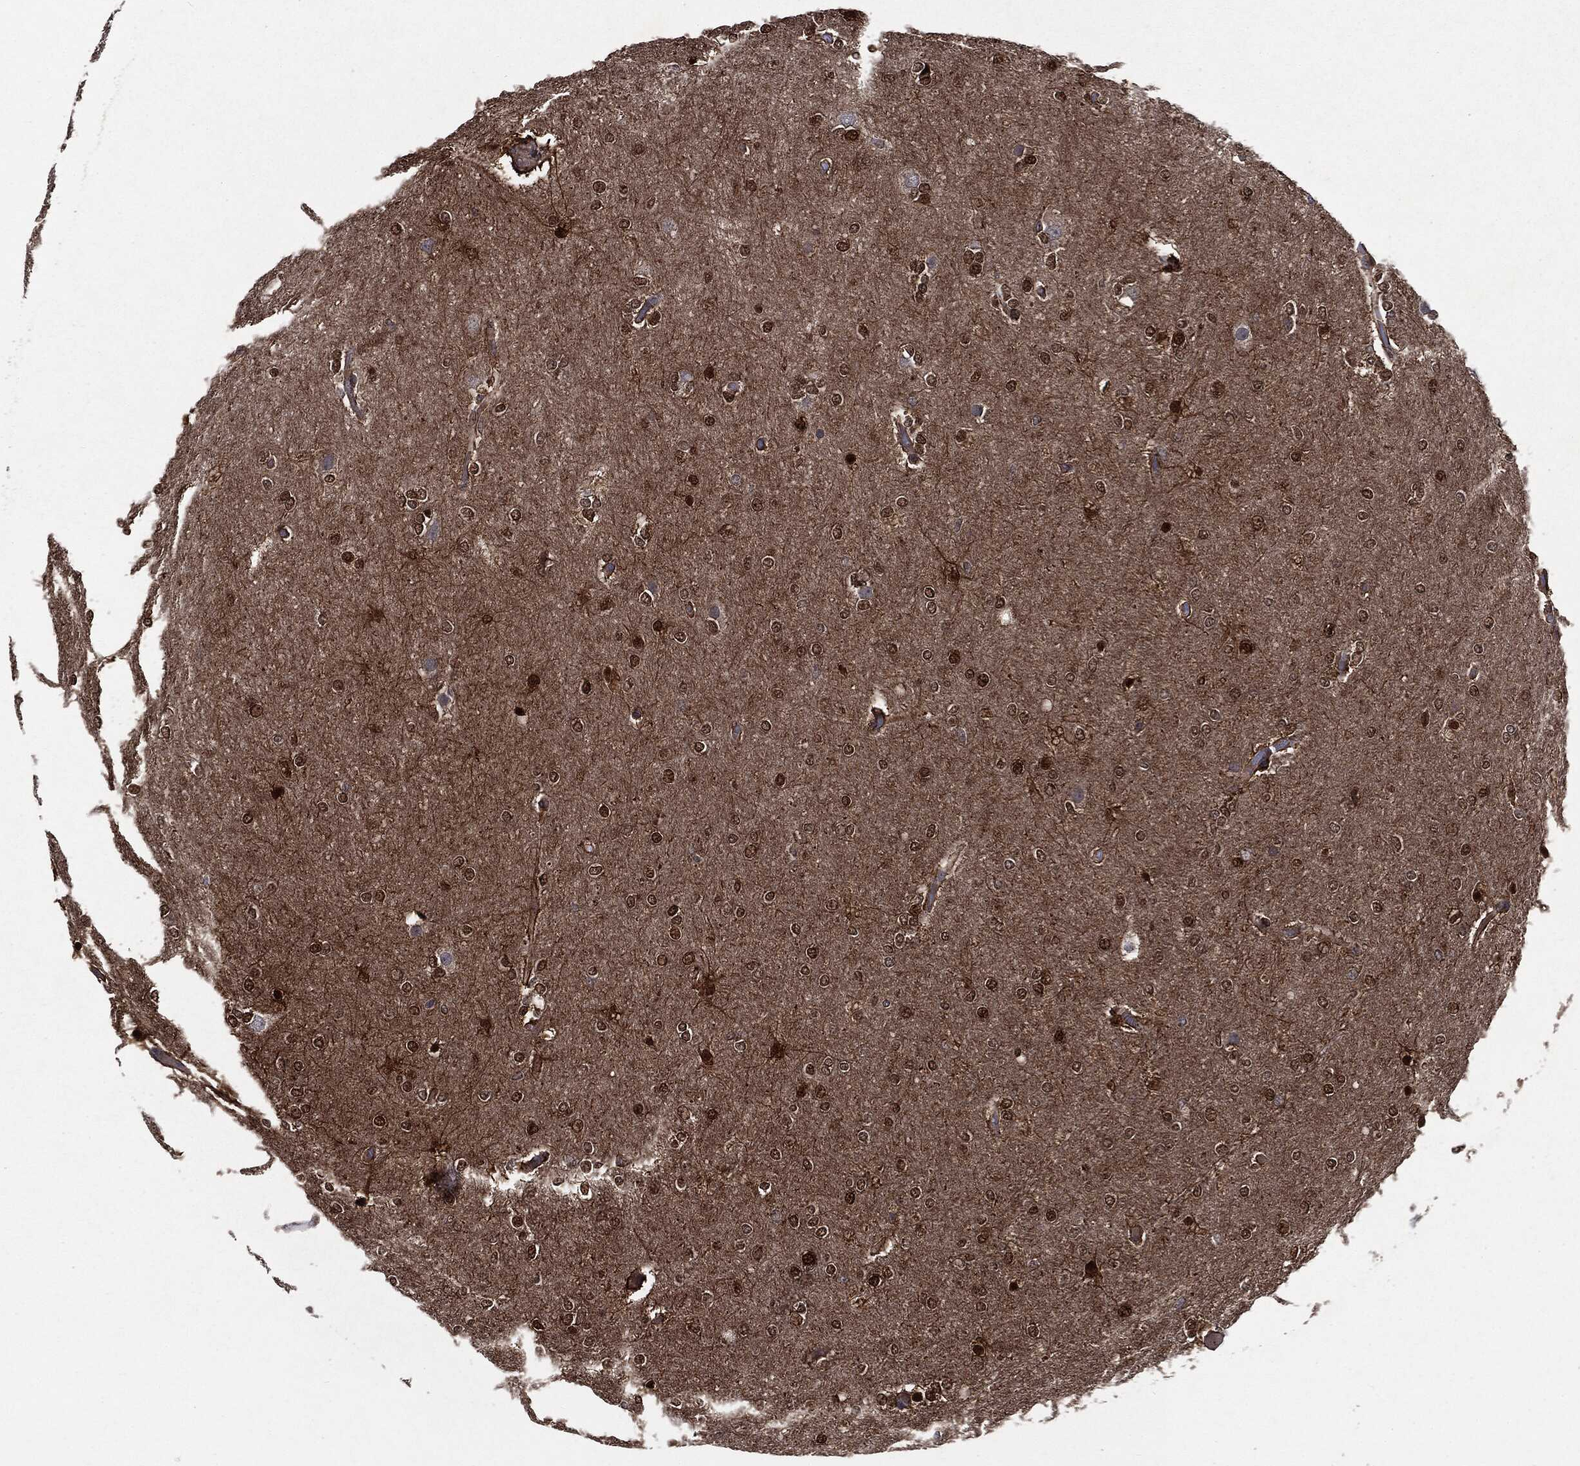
{"staining": {"intensity": "strong", "quantity": "<25%", "location": "nuclear"}, "tissue": "glioma", "cell_type": "Tumor cells", "image_type": "cancer", "snomed": [{"axis": "morphology", "description": "Glioma, malignant, High grade"}, {"axis": "topography", "description": "Brain"}], "caption": "Glioma was stained to show a protein in brown. There is medium levels of strong nuclear expression in about <25% of tumor cells.", "gene": "PLOD3", "patient": {"sex": "female", "age": 61}}